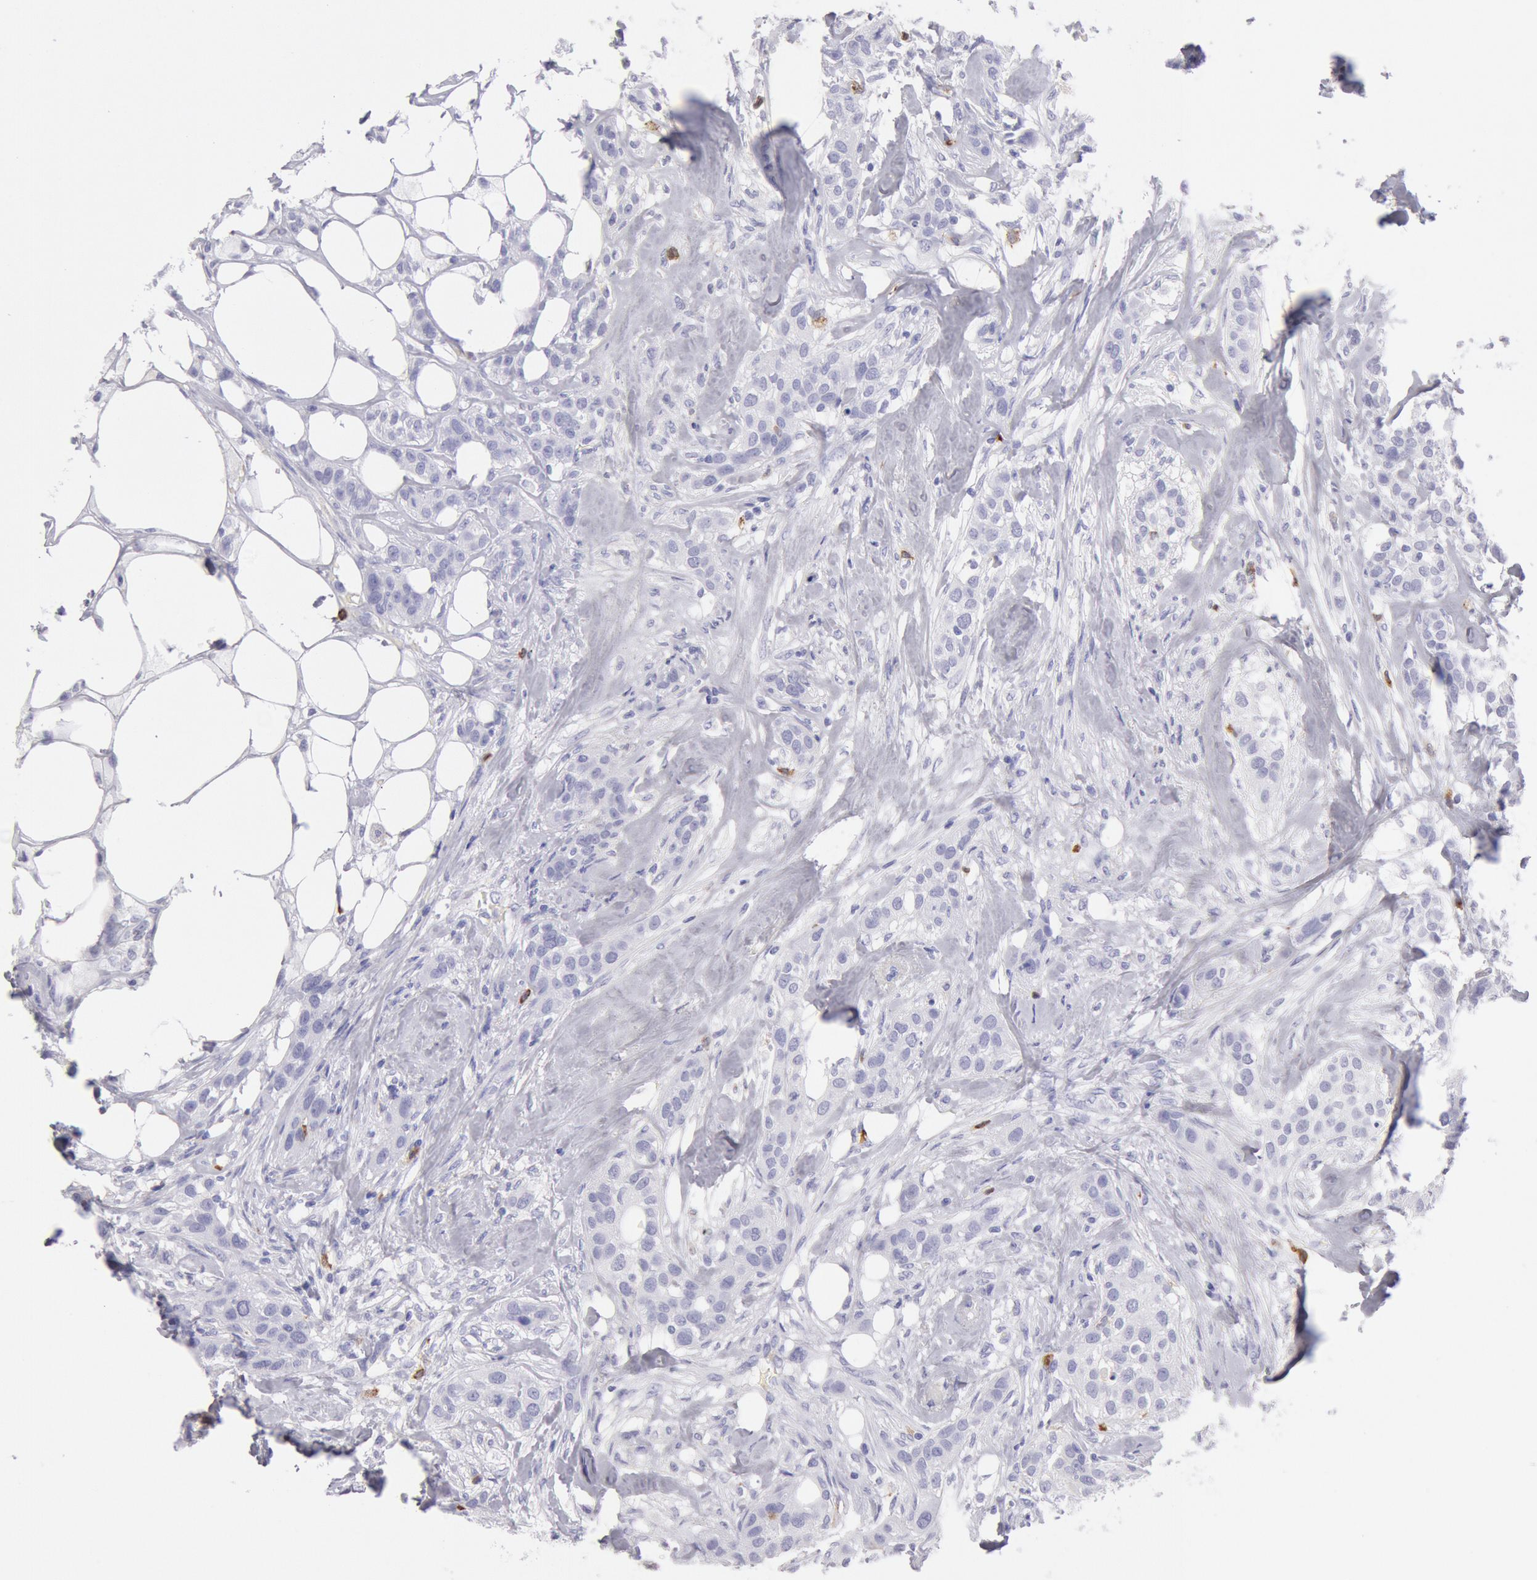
{"staining": {"intensity": "negative", "quantity": "none", "location": "none"}, "tissue": "breast cancer", "cell_type": "Tumor cells", "image_type": "cancer", "snomed": [{"axis": "morphology", "description": "Duct carcinoma"}, {"axis": "topography", "description": "Breast"}], "caption": "Tumor cells are negative for protein expression in human breast cancer (infiltrating ductal carcinoma). The staining is performed using DAB brown chromogen with nuclei counter-stained in using hematoxylin.", "gene": "FCN1", "patient": {"sex": "female", "age": 45}}